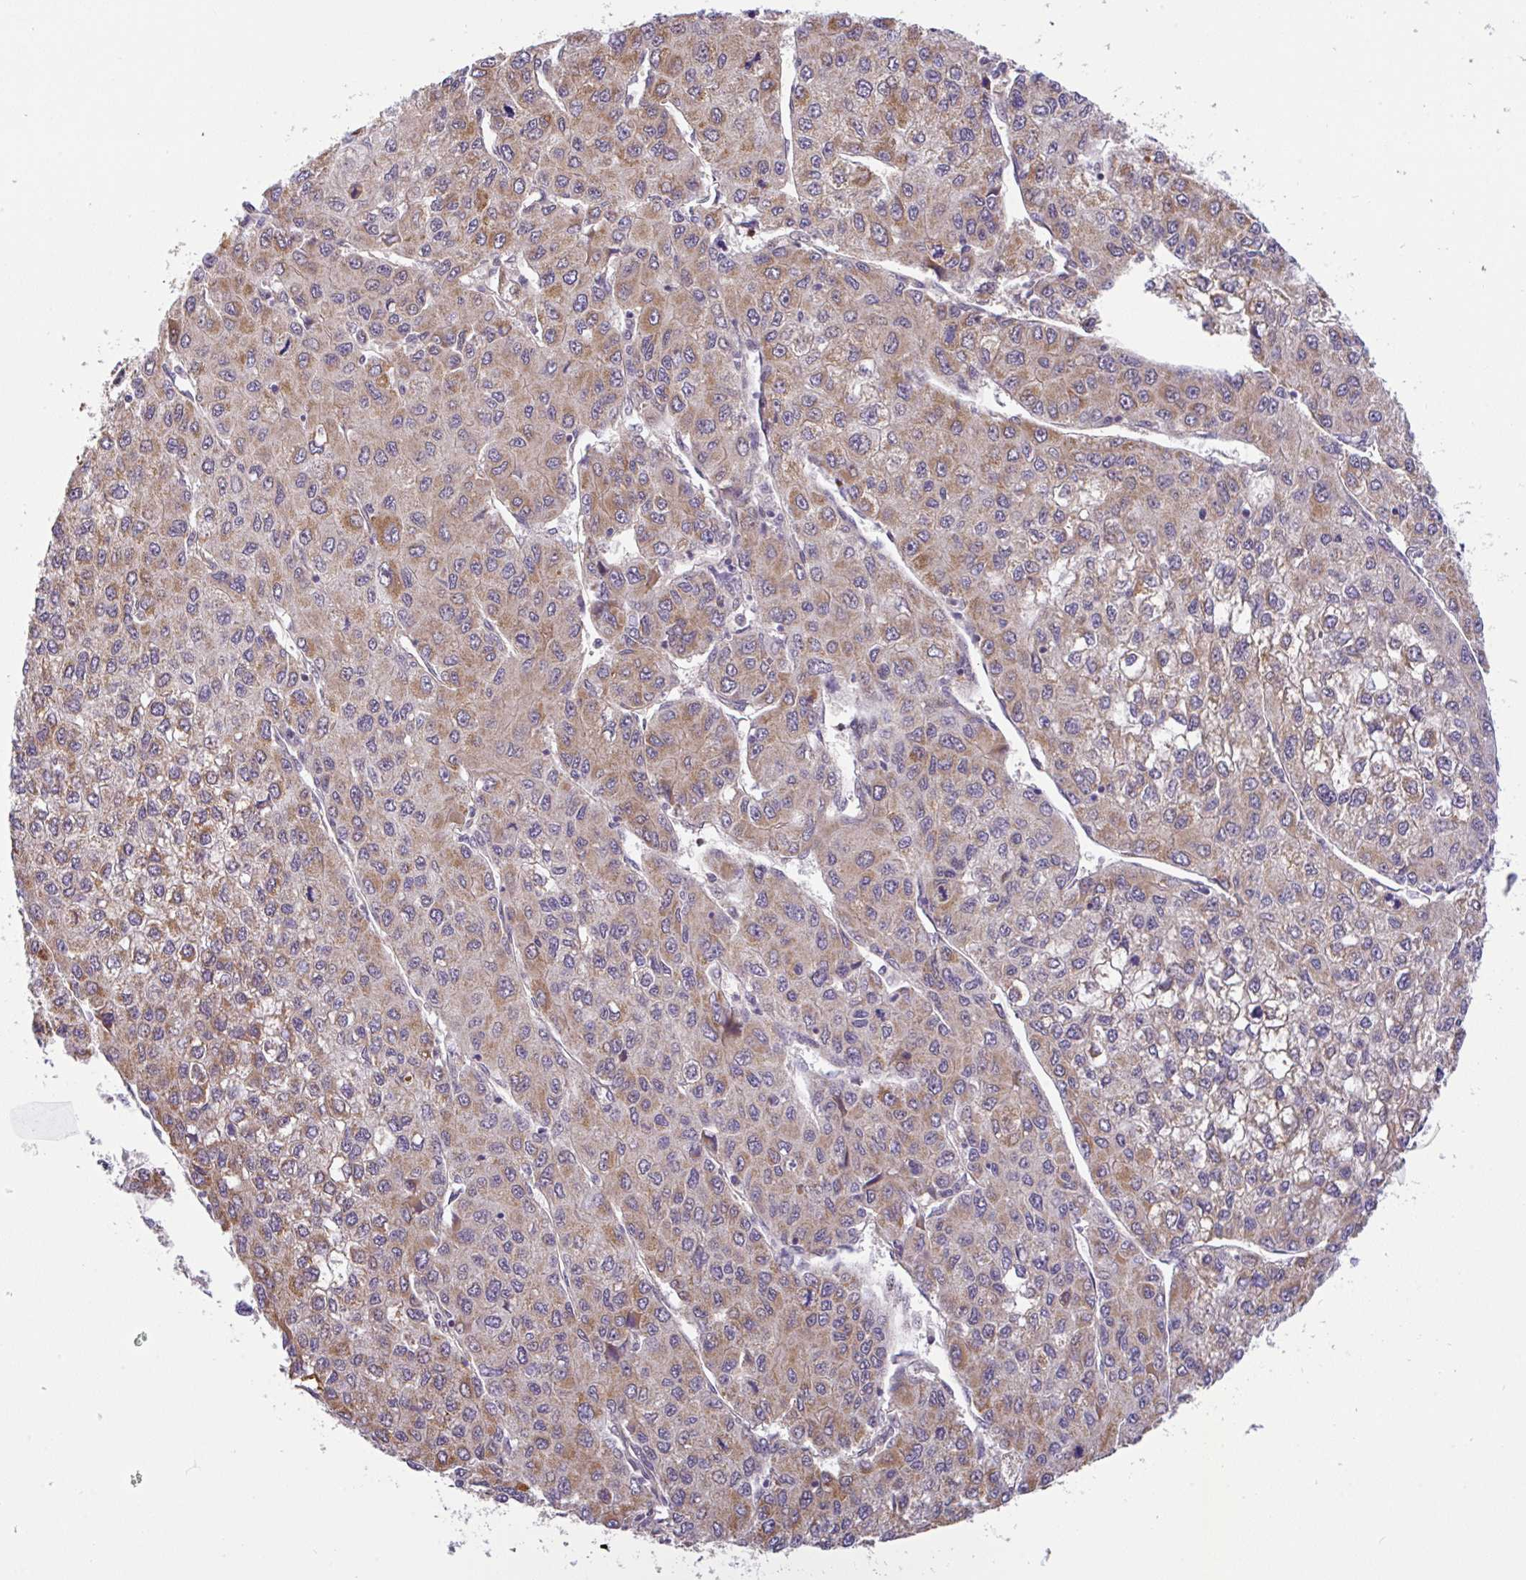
{"staining": {"intensity": "moderate", "quantity": "25%-75%", "location": "cytoplasmic/membranous"}, "tissue": "liver cancer", "cell_type": "Tumor cells", "image_type": "cancer", "snomed": [{"axis": "morphology", "description": "Carcinoma, Hepatocellular, NOS"}, {"axis": "topography", "description": "Liver"}], "caption": "A medium amount of moderate cytoplasmic/membranous expression is appreciated in about 25%-75% of tumor cells in liver cancer tissue.", "gene": "DLEU7", "patient": {"sex": "female", "age": 66}}